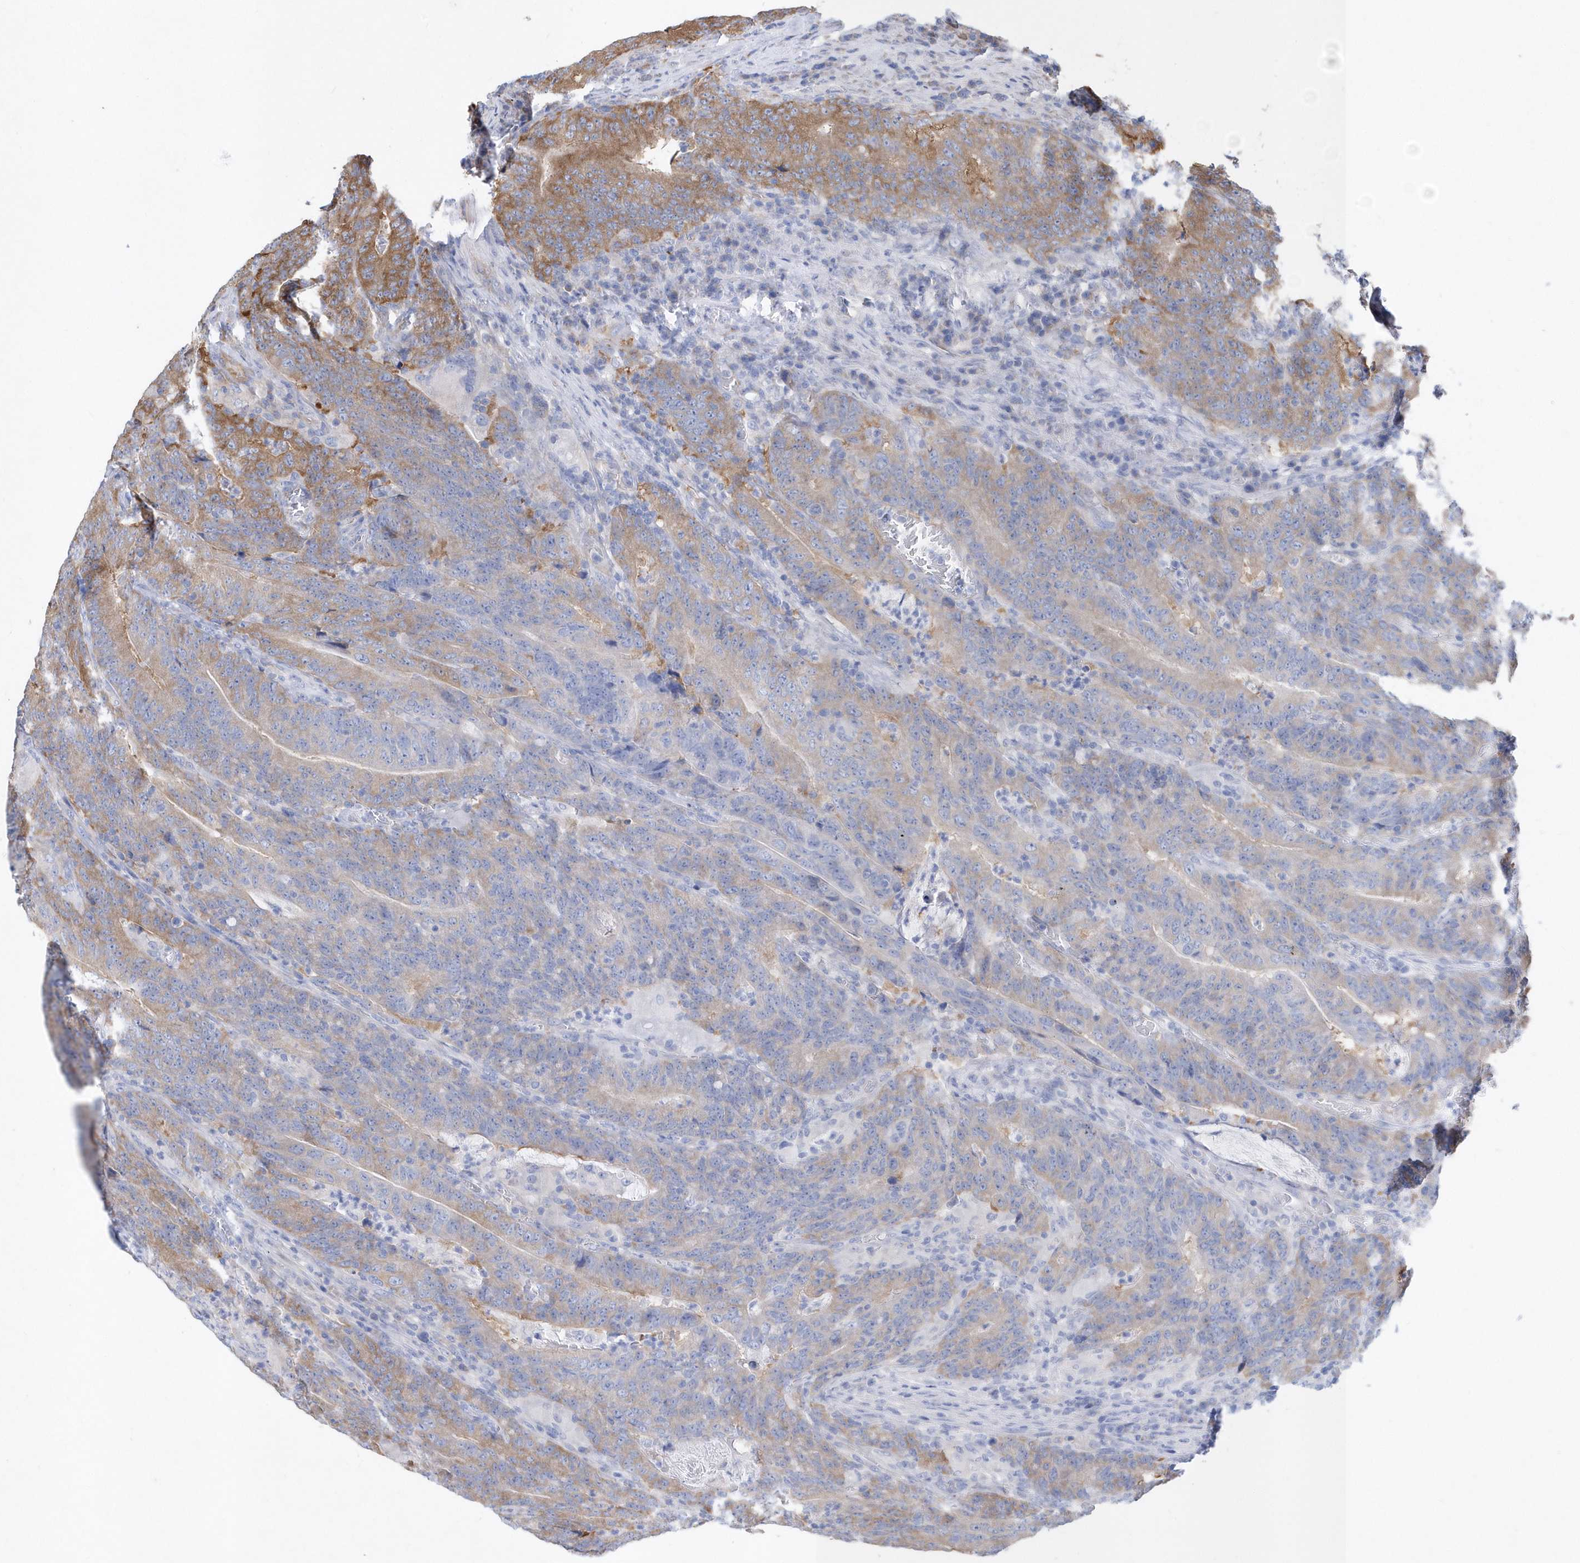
{"staining": {"intensity": "moderate", "quantity": "25%-75%", "location": "cytoplasmic/membranous"}, "tissue": "colorectal cancer", "cell_type": "Tumor cells", "image_type": "cancer", "snomed": [{"axis": "morphology", "description": "Normal tissue, NOS"}, {"axis": "morphology", "description": "Adenocarcinoma, NOS"}, {"axis": "topography", "description": "Colon"}], "caption": "High-magnification brightfield microscopy of colorectal cancer (adenocarcinoma) stained with DAB (3,3'-diaminobenzidine) (brown) and counterstained with hematoxylin (blue). tumor cells exhibit moderate cytoplasmic/membranous staining is appreciated in approximately25%-75% of cells.", "gene": "JKAMP", "patient": {"sex": "female", "age": 75}}